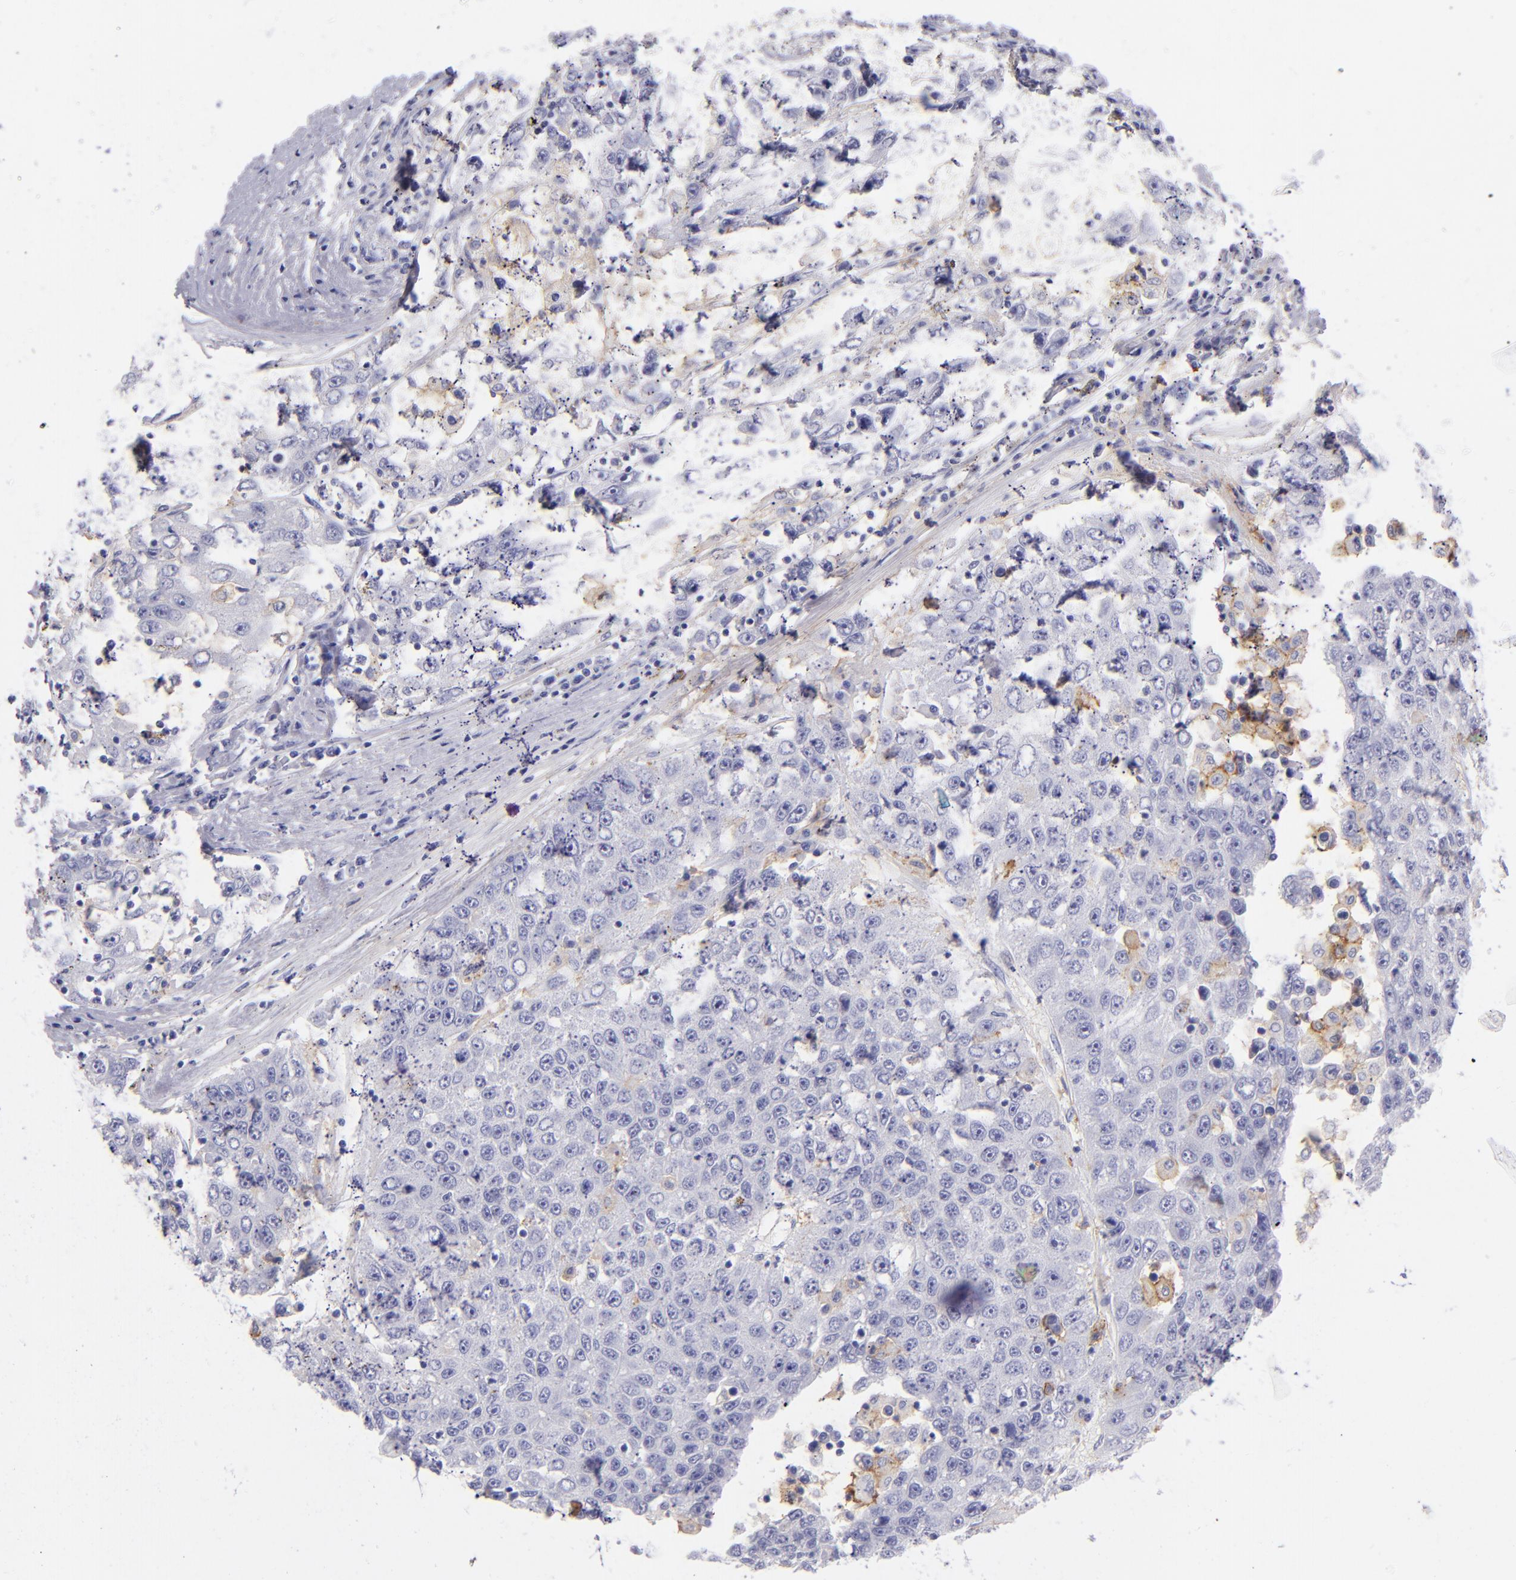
{"staining": {"intensity": "negative", "quantity": "none", "location": "none"}, "tissue": "liver cancer", "cell_type": "Tumor cells", "image_type": "cancer", "snomed": [{"axis": "morphology", "description": "Carcinoma, Hepatocellular, NOS"}, {"axis": "topography", "description": "Liver"}], "caption": "Immunohistochemistry (IHC) photomicrograph of liver cancer (hepatocellular carcinoma) stained for a protein (brown), which shows no positivity in tumor cells.", "gene": "CD82", "patient": {"sex": "male", "age": 49}}